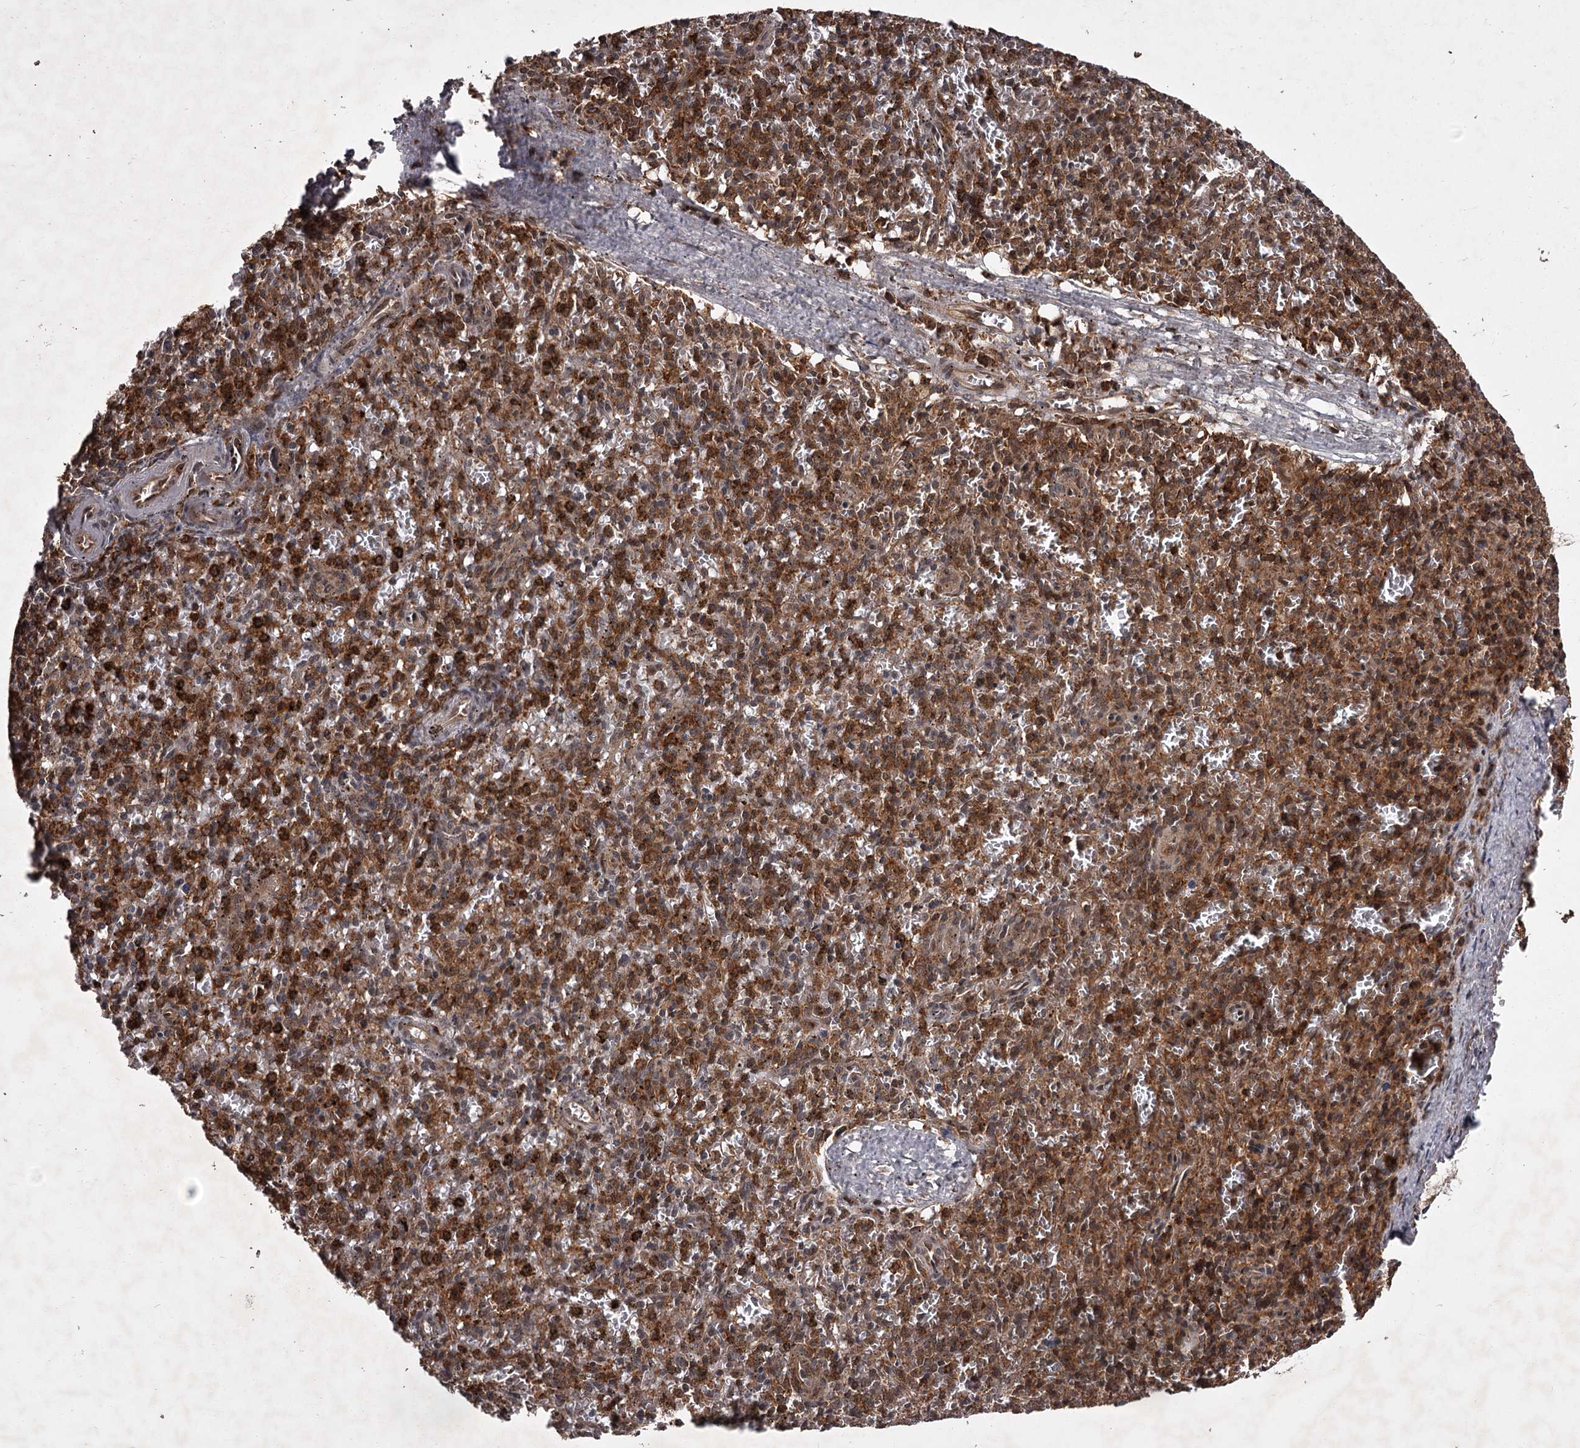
{"staining": {"intensity": "moderate", "quantity": ">75%", "location": "cytoplasmic/membranous"}, "tissue": "spleen", "cell_type": "Cells in red pulp", "image_type": "normal", "snomed": [{"axis": "morphology", "description": "Normal tissue, NOS"}, {"axis": "topography", "description": "Spleen"}], "caption": "Unremarkable spleen was stained to show a protein in brown. There is medium levels of moderate cytoplasmic/membranous staining in approximately >75% of cells in red pulp. The protein is stained brown, and the nuclei are stained in blue (DAB (3,3'-diaminobenzidine) IHC with brightfield microscopy, high magnification).", "gene": "TBC1D23", "patient": {"sex": "male", "age": 72}}